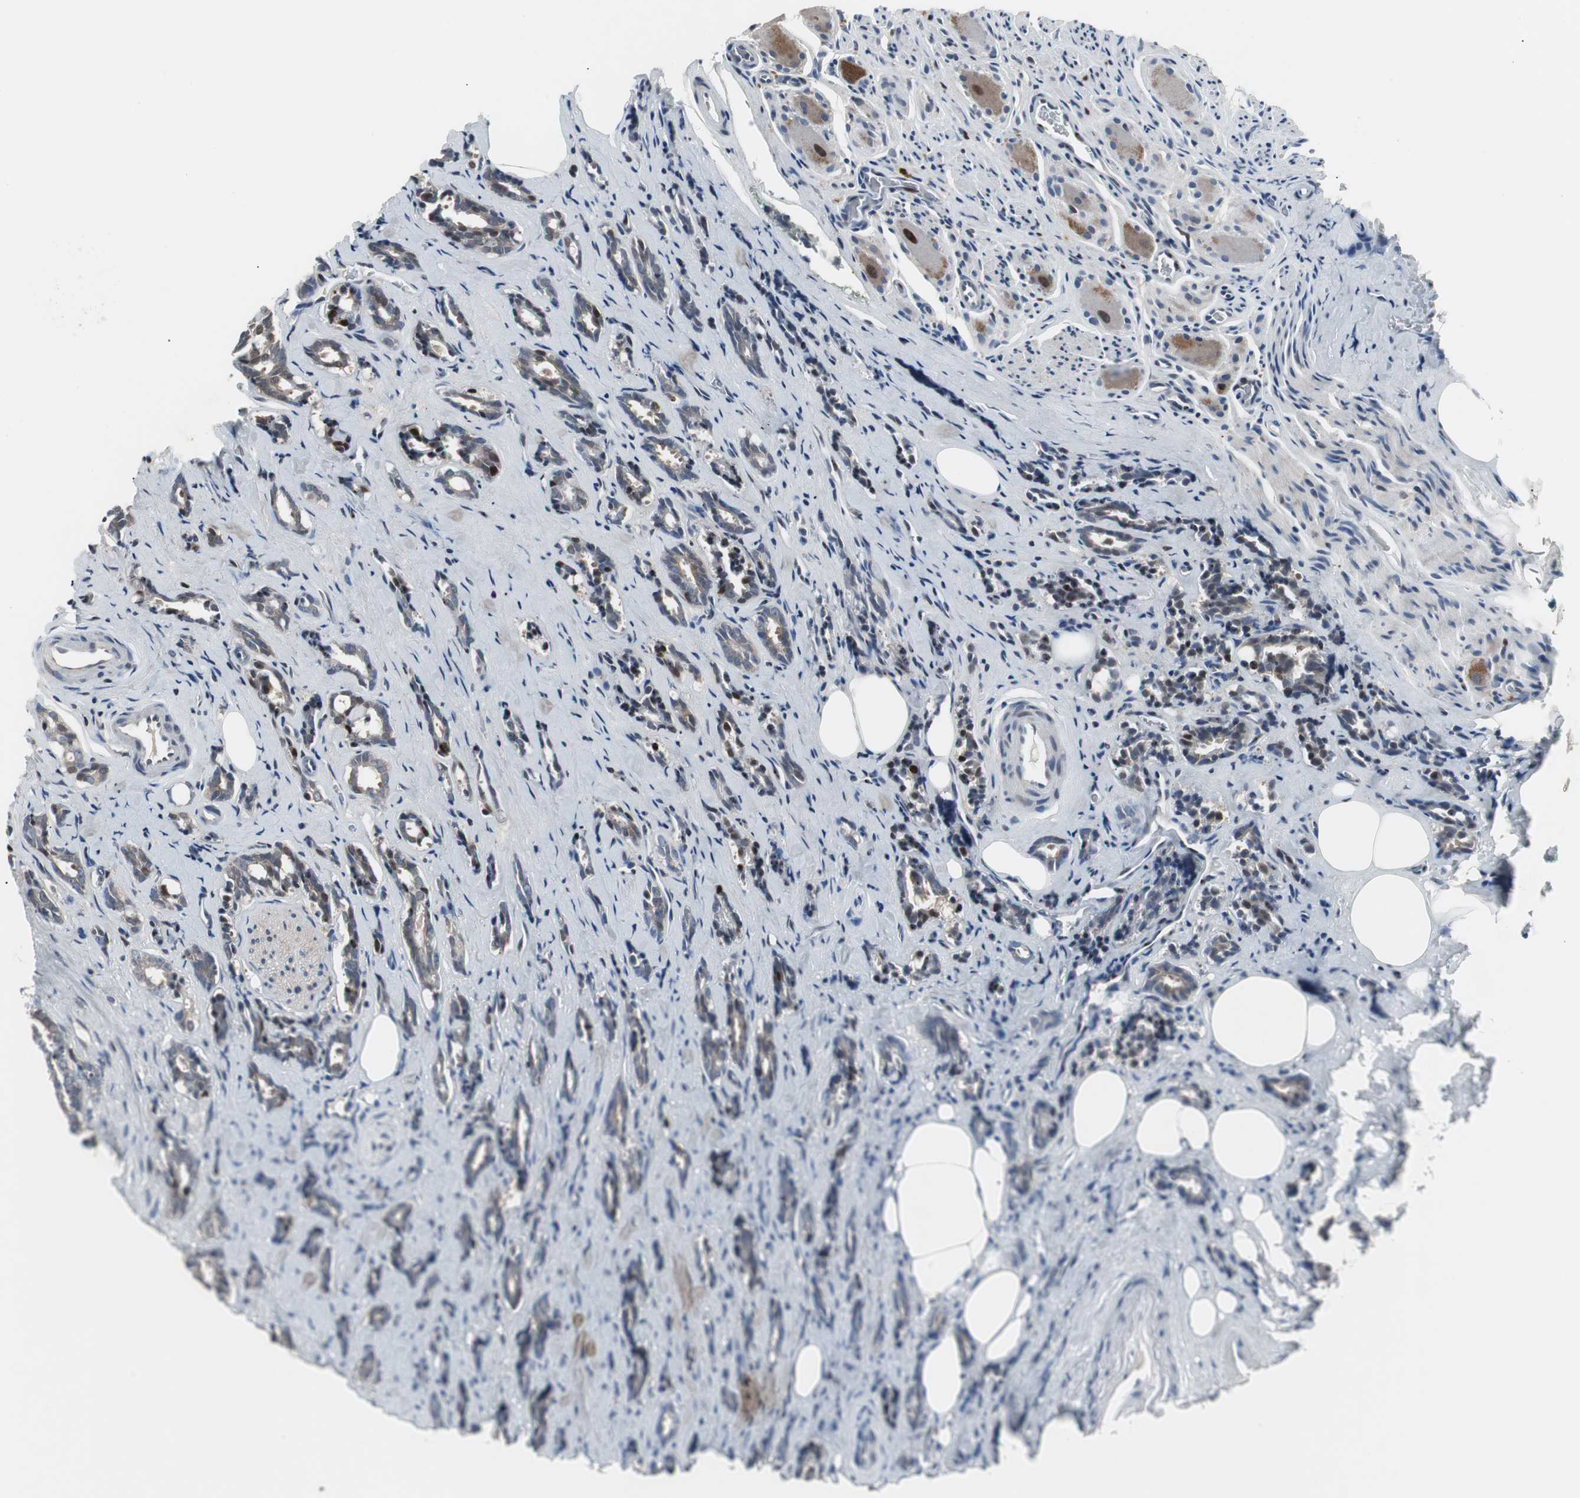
{"staining": {"intensity": "negative", "quantity": "none", "location": "none"}, "tissue": "prostate cancer", "cell_type": "Tumor cells", "image_type": "cancer", "snomed": [{"axis": "morphology", "description": "Adenocarcinoma, High grade"}, {"axis": "topography", "description": "Prostate"}], "caption": "Tumor cells are negative for brown protein staining in prostate high-grade adenocarcinoma. Brightfield microscopy of immunohistochemistry stained with DAB (3,3'-diaminobenzidine) (brown) and hematoxylin (blue), captured at high magnification.", "gene": "GRK2", "patient": {"sex": "male", "age": 67}}